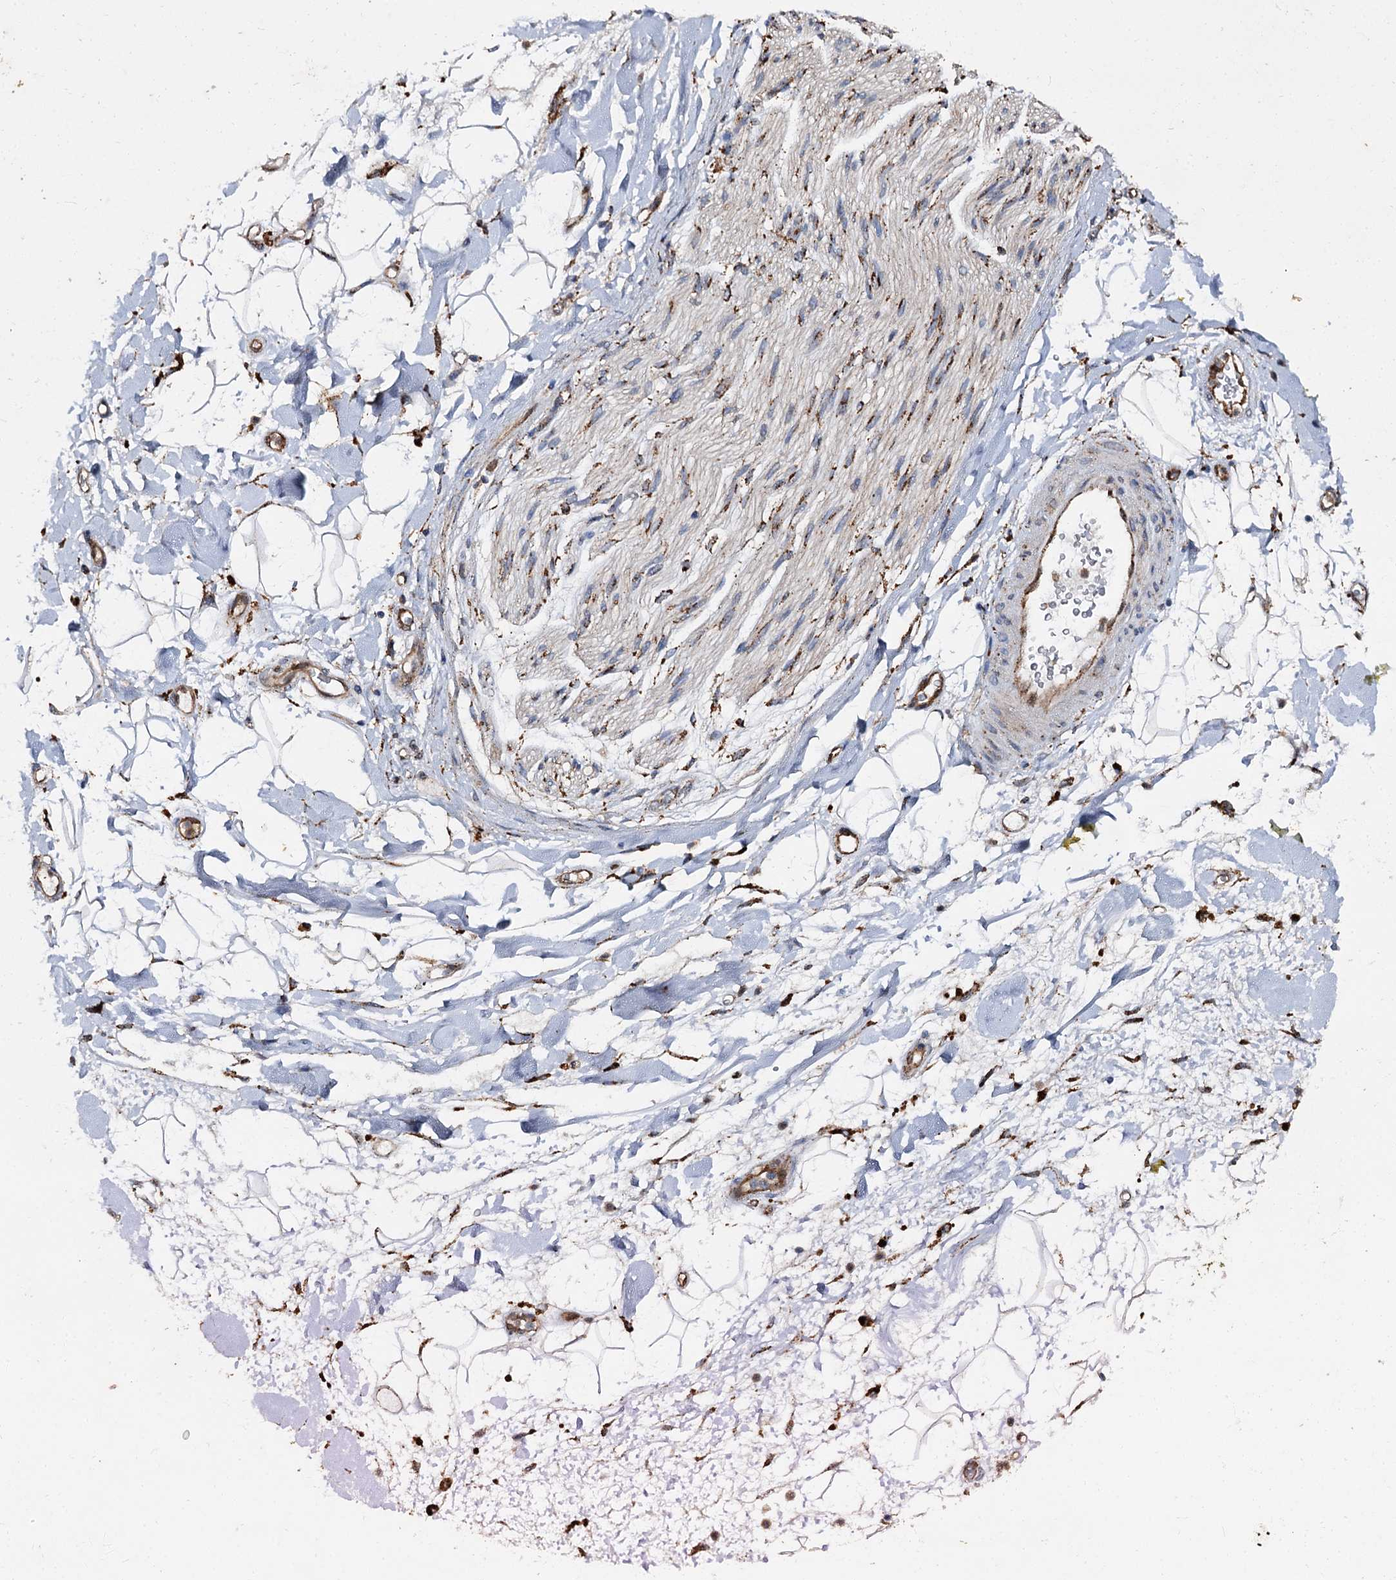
{"staining": {"intensity": "strong", "quantity": "<25%", "location": "cytoplasmic/membranous"}, "tissue": "adipose tissue", "cell_type": "Adipocytes", "image_type": "normal", "snomed": [{"axis": "morphology", "description": "Normal tissue, NOS"}, {"axis": "morphology", "description": "Adenocarcinoma, NOS"}, {"axis": "topography", "description": "Pancreas"}, {"axis": "topography", "description": "Peripheral nerve tissue"}], "caption": "Immunohistochemical staining of unremarkable human adipose tissue exhibits strong cytoplasmic/membranous protein staining in about <25% of adipocytes. (Brightfield microscopy of DAB IHC at high magnification).", "gene": "GBA1", "patient": {"sex": "male", "age": 59}}